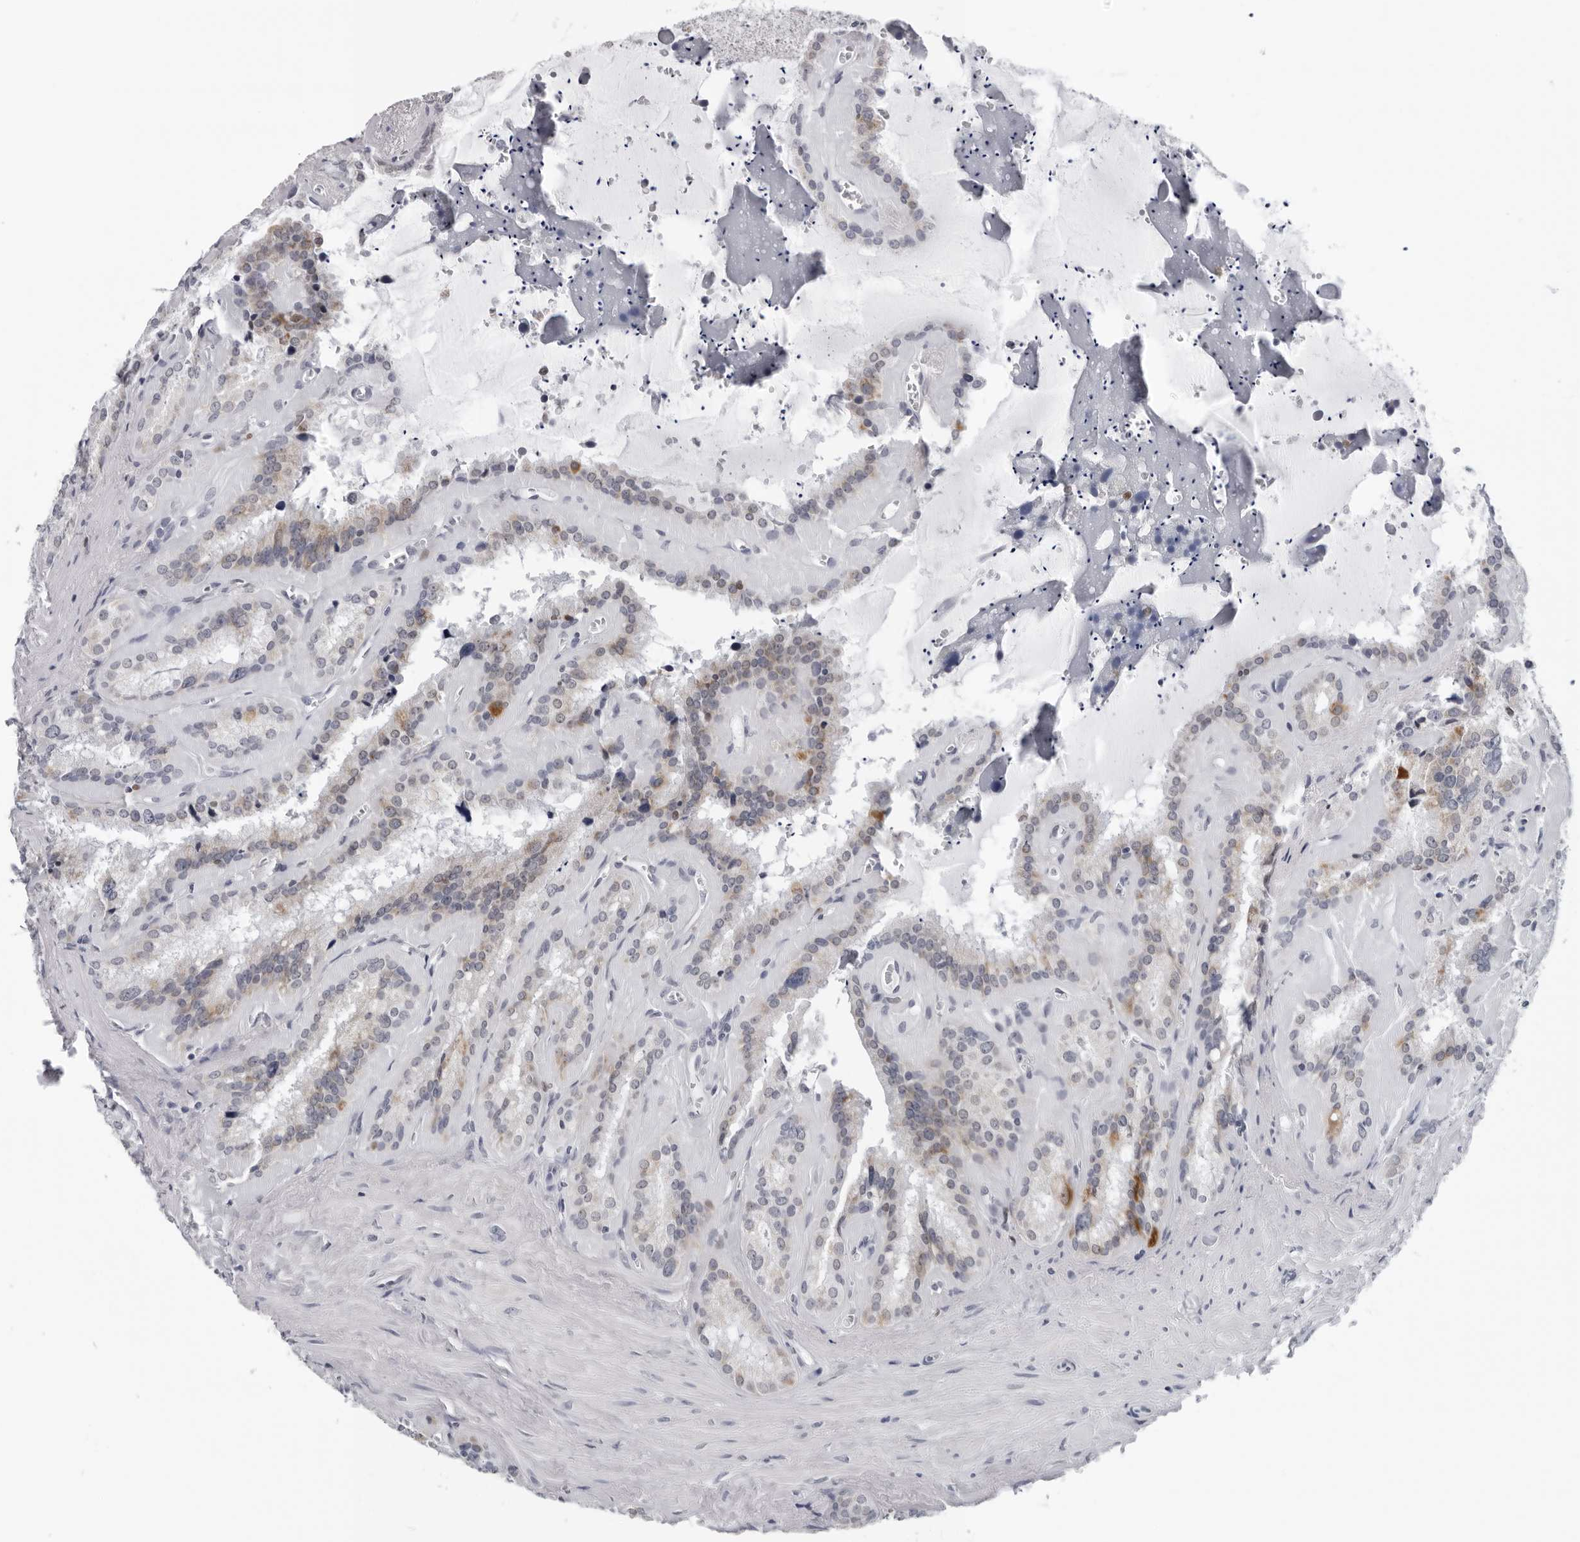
{"staining": {"intensity": "moderate", "quantity": "25%-75%", "location": "cytoplasmic/membranous"}, "tissue": "seminal vesicle", "cell_type": "Glandular cells", "image_type": "normal", "snomed": [{"axis": "morphology", "description": "Normal tissue, NOS"}, {"axis": "topography", "description": "Prostate"}, {"axis": "topography", "description": "Seminal veicle"}], "caption": "Immunohistochemistry (IHC) of benign human seminal vesicle displays medium levels of moderate cytoplasmic/membranous staining in about 25%-75% of glandular cells.", "gene": "CPT2", "patient": {"sex": "male", "age": 59}}